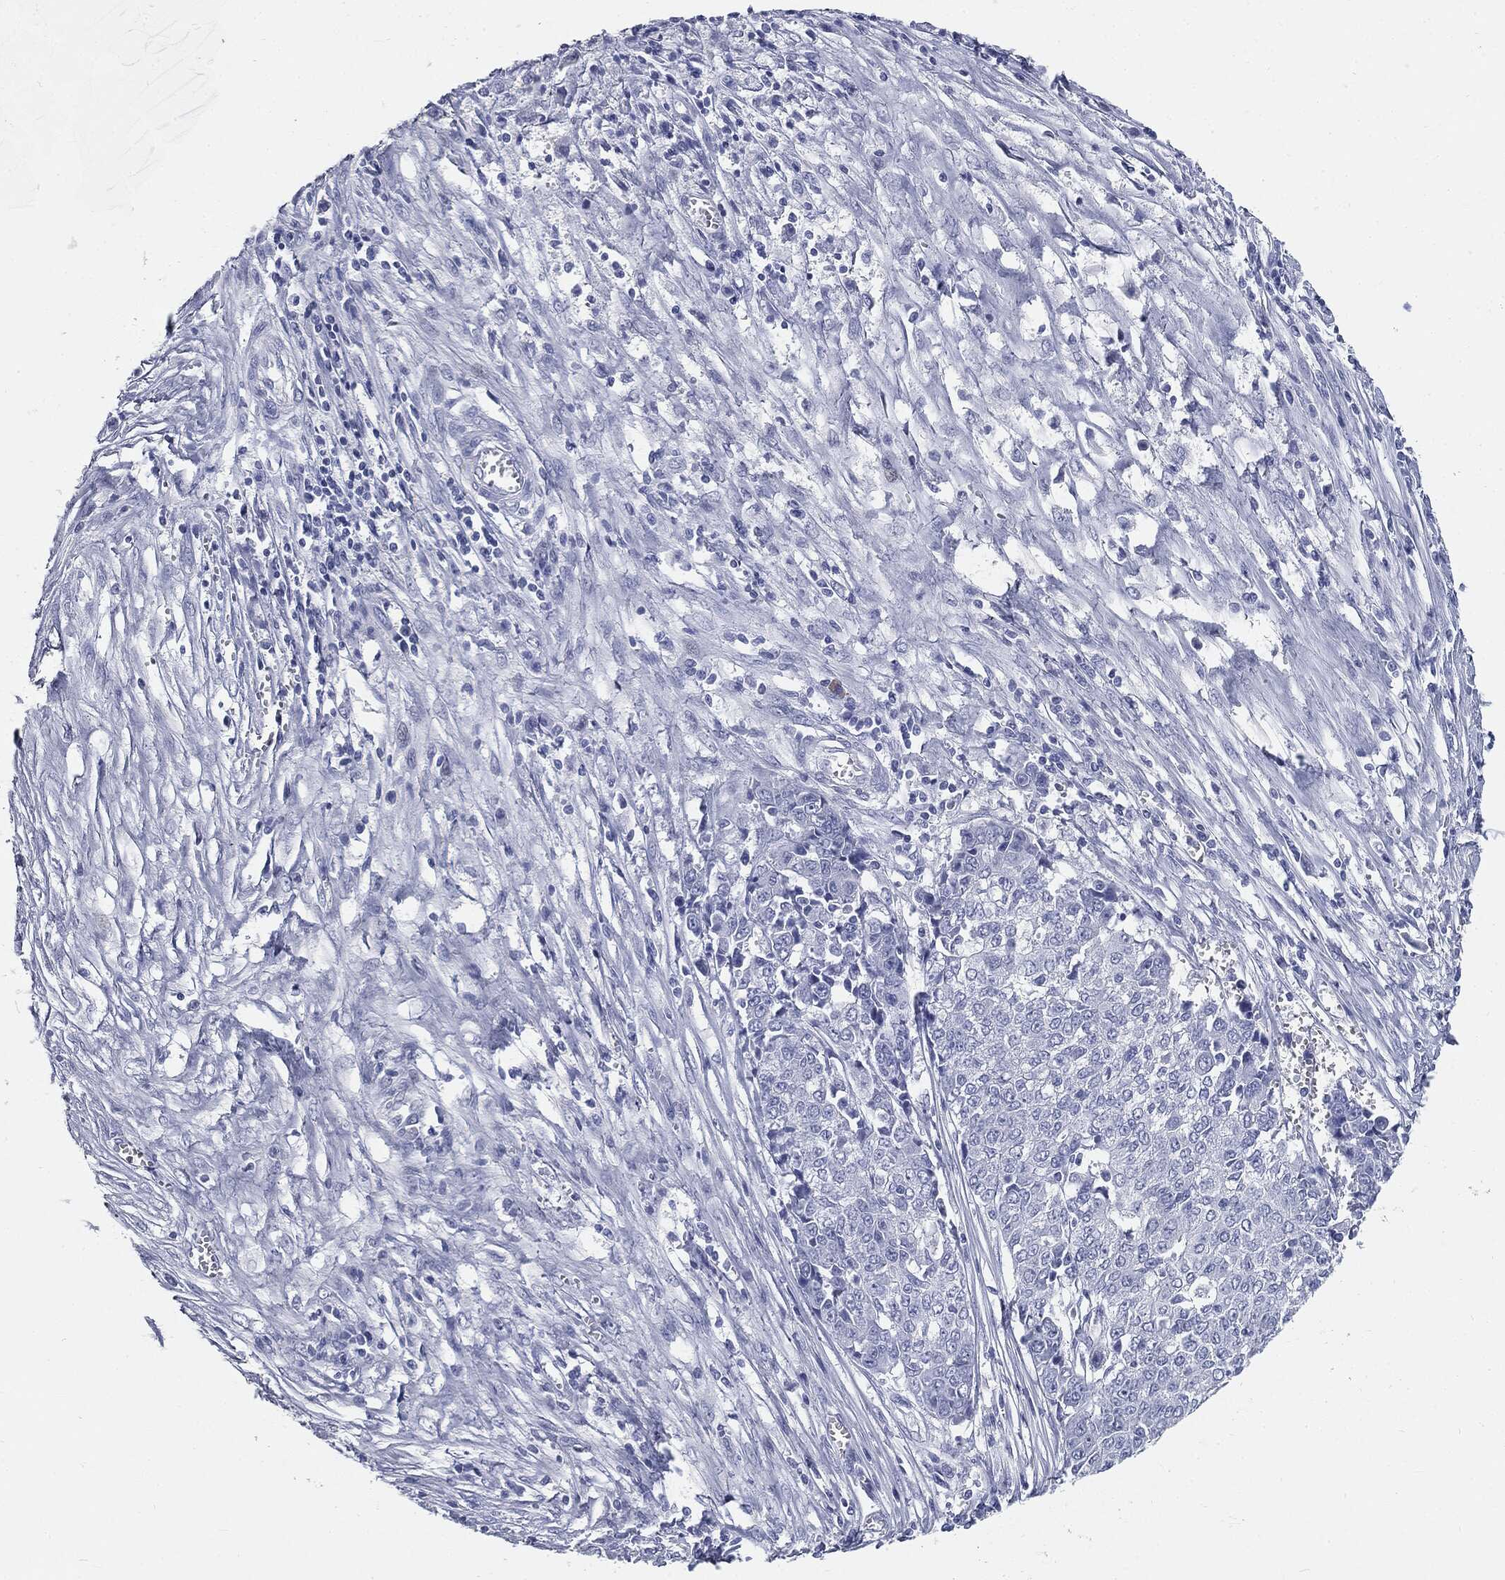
{"staining": {"intensity": "negative", "quantity": "none", "location": "none"}, "tissue": "ovarian cancer", "cell_type": "Tumor cells", "image_type": "cancer", "snomed": [{"axis": "morphology", "description": "Carcinoma, endometroid"}, {"axis": "topography", "description": "Ovary"}], "caption": "The micrograph demonstrates no significant expression in tumor cells of ovarian cancer (endometroid carcinoma).", "gene": "CUZD1", "patient": {"sex": "female", "age": 42}}